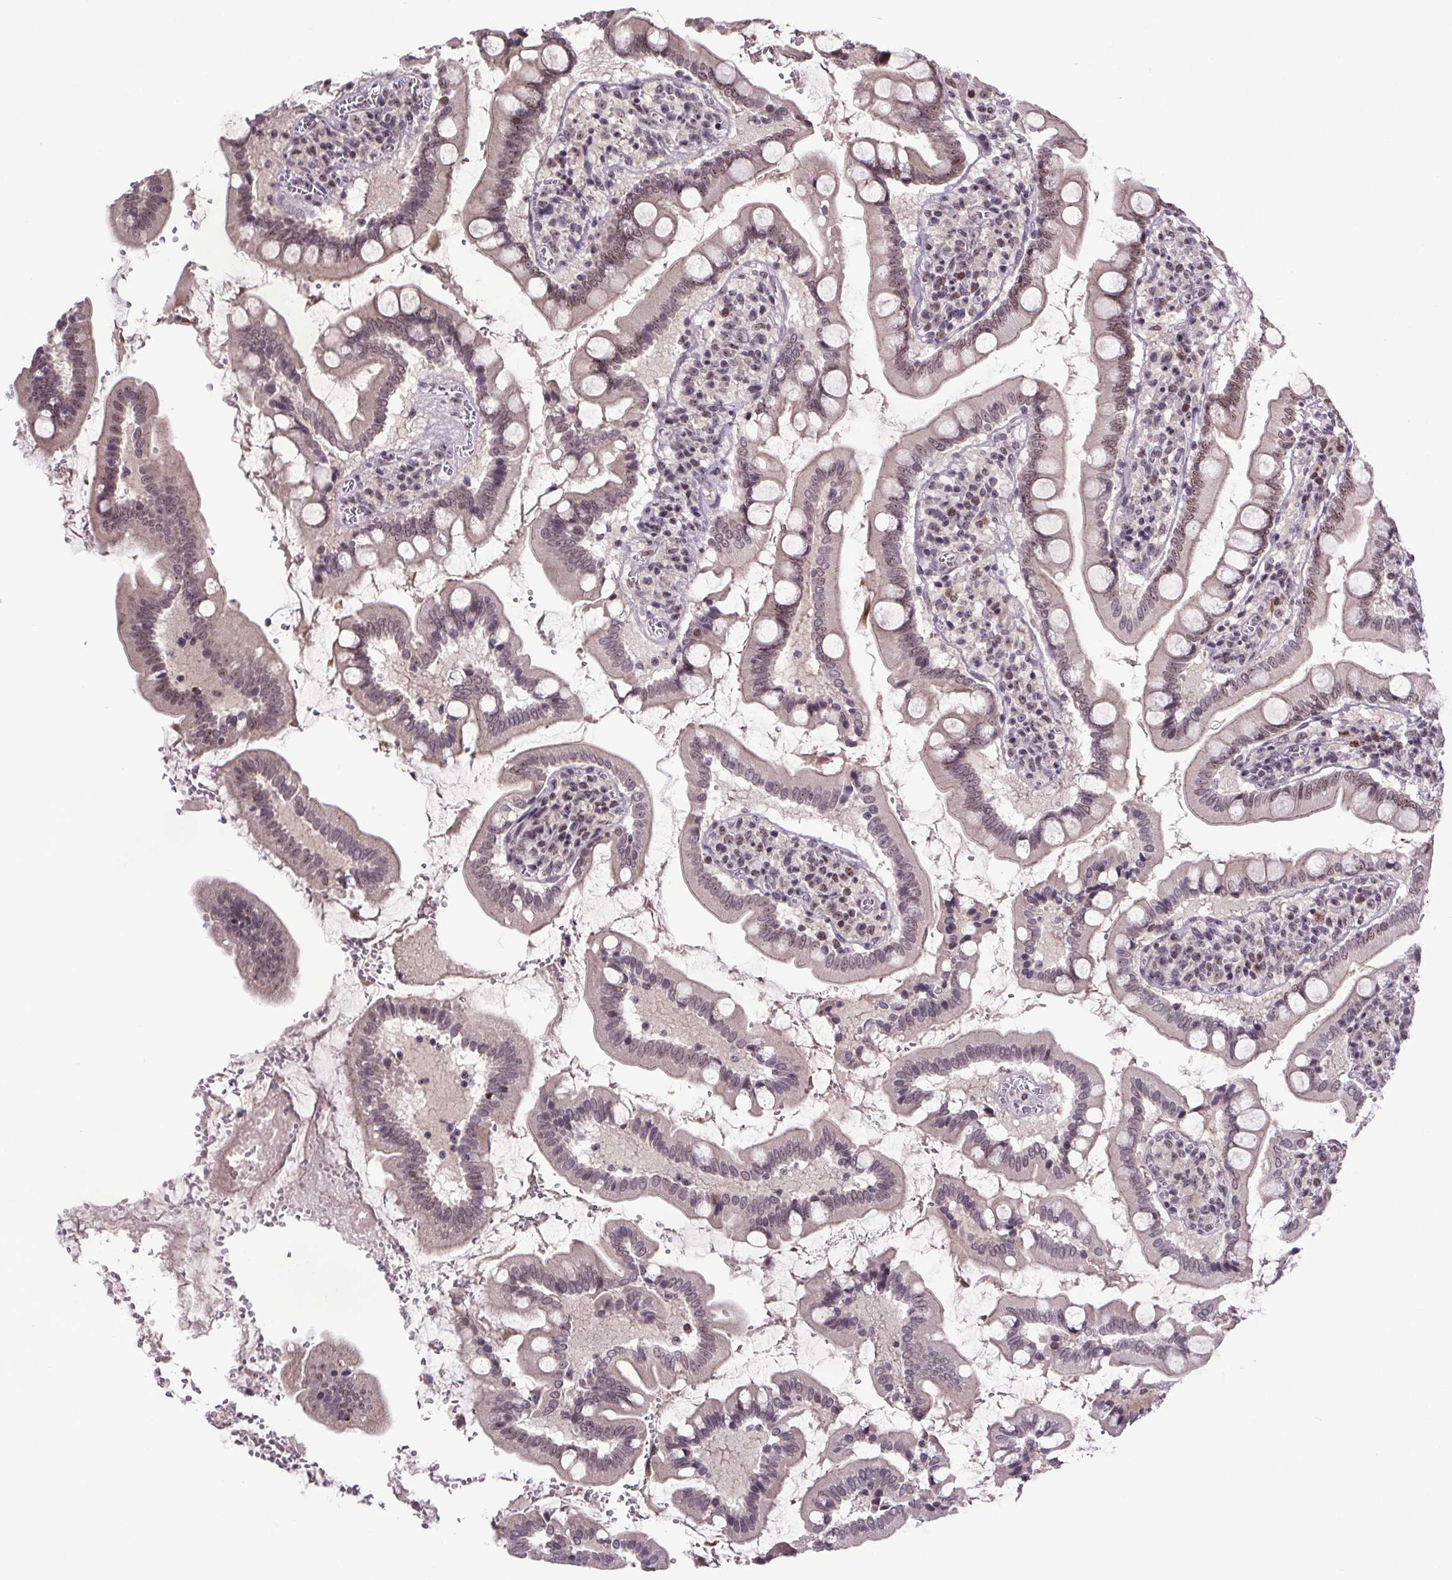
{"staining": {"intensity": "moderate", "quantity": "25%-75%", "location": "cytoplasmic/membranous,nuclear"}, "tissue": "small intestine", "cell_type": "Glandular cells", "image_type": "normal", "snomed": [{"axis": "morphology", "description": "Normal tissue, NOS"}, {"axis": "topography", "description": "Small intestine"}], "caption": "DAB (3,3'-diaminobenzidine) immunohistochemical staining of unremarkable small intestine shows moderate cytoplasmic/membranous,nuclear protein staining in approximately 25%-75% of glandular cells. Nuclei are stained in blue.", "gene": "ATMIN", "patient": {"sex": "female", "age": 56}}